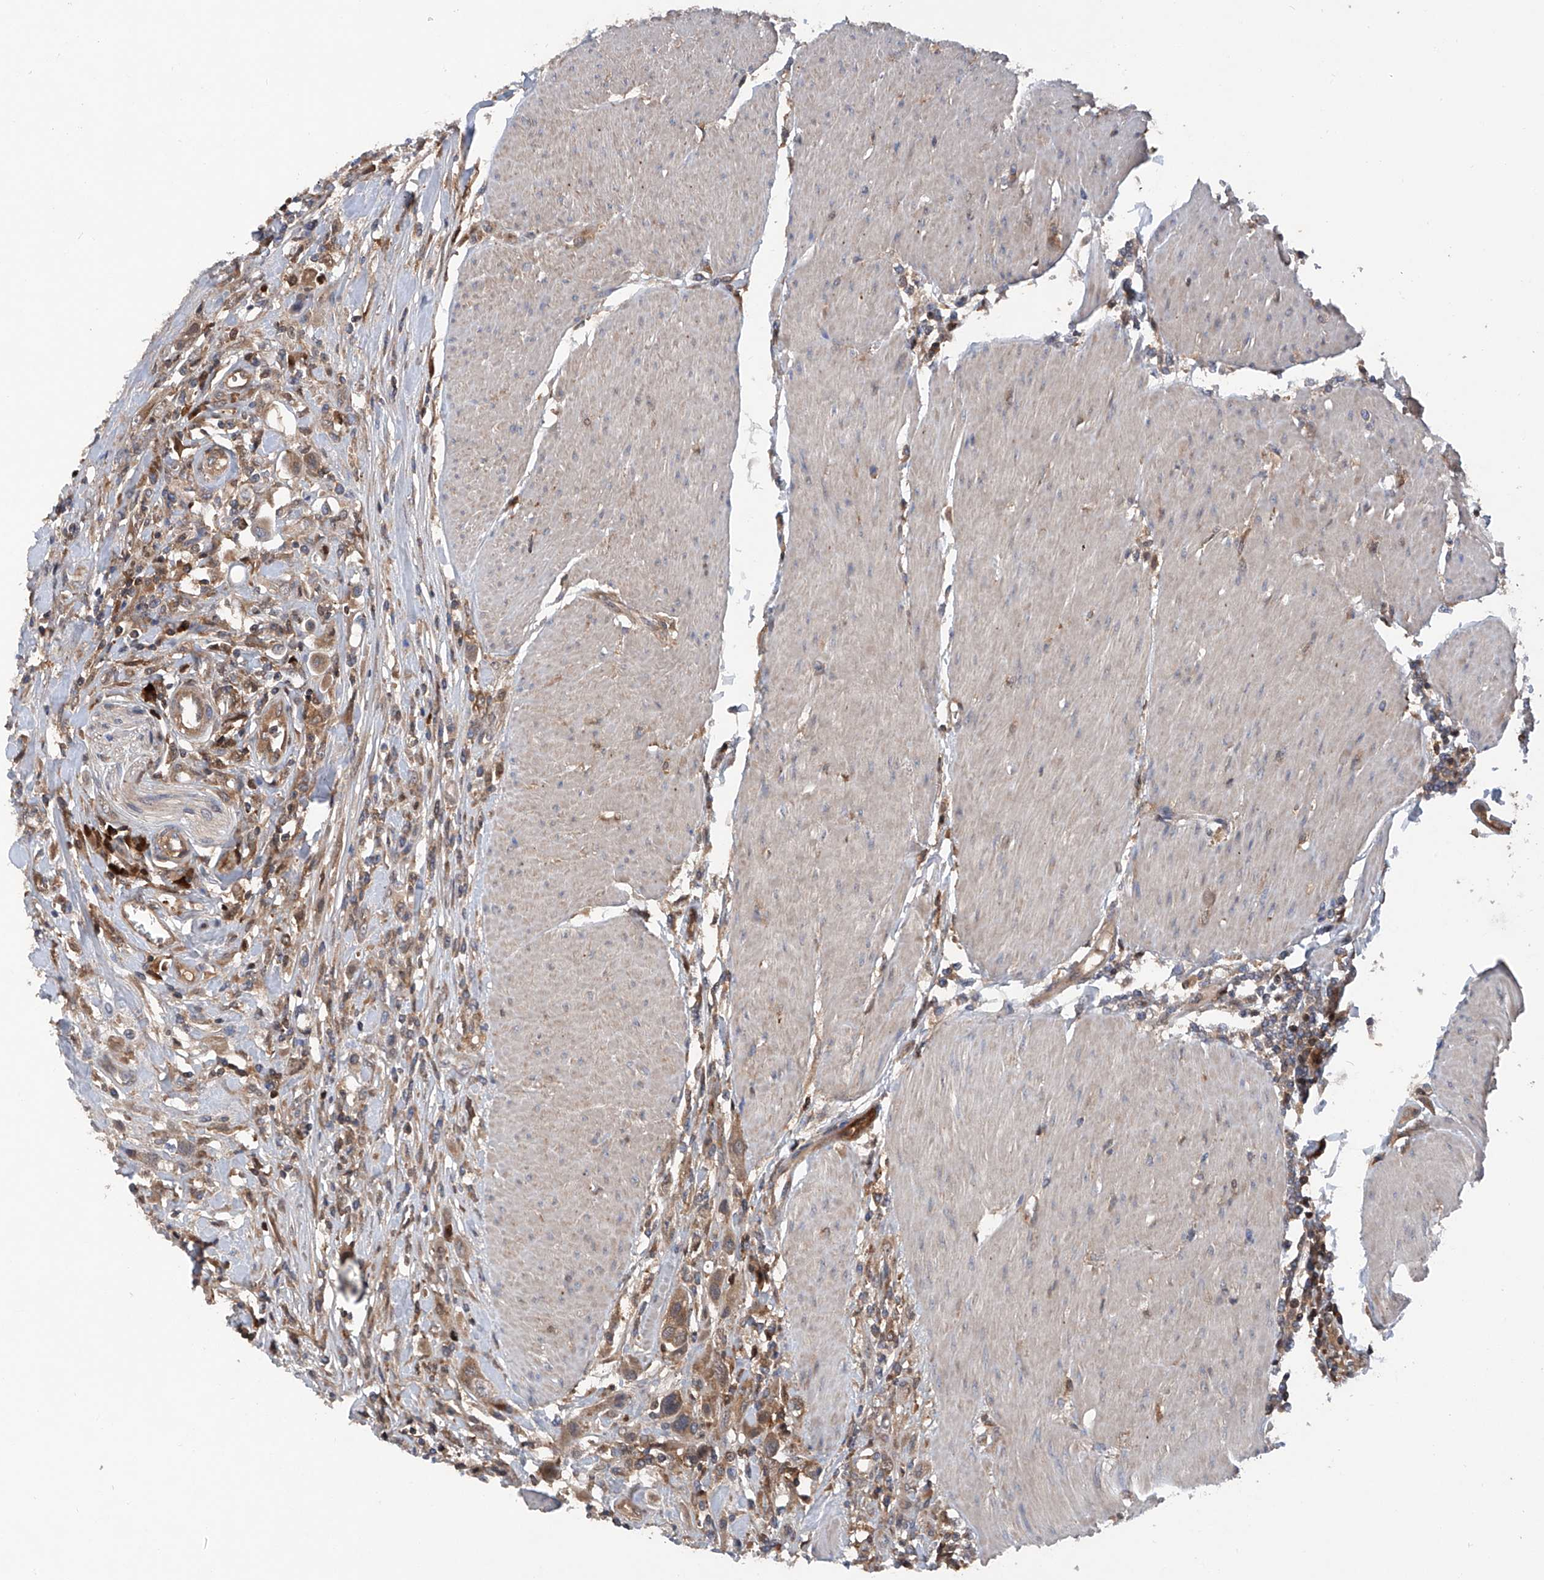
{"staining": {"intensity": "moderate", "quantity": ">75%", "location": "cytoplasmic/membranous"}, "tissue": "urothelial cancer", "cell_type": "Tumor cells", "image_type": "cancer", "snomed": [{"axis": "morphology", "description": "Urothelial carcinoma, High grade"}, {"axis": "topography", "description": "Urinary bladder"}], "caption": "High-grade urothelial carcinoma stained with immunohistochemistry shows moderate cytoplasmic/membranous expression in about >75% of tumor cells.", "gene": "ASCC3", "patient": {"sex": "male", "age": 50}}